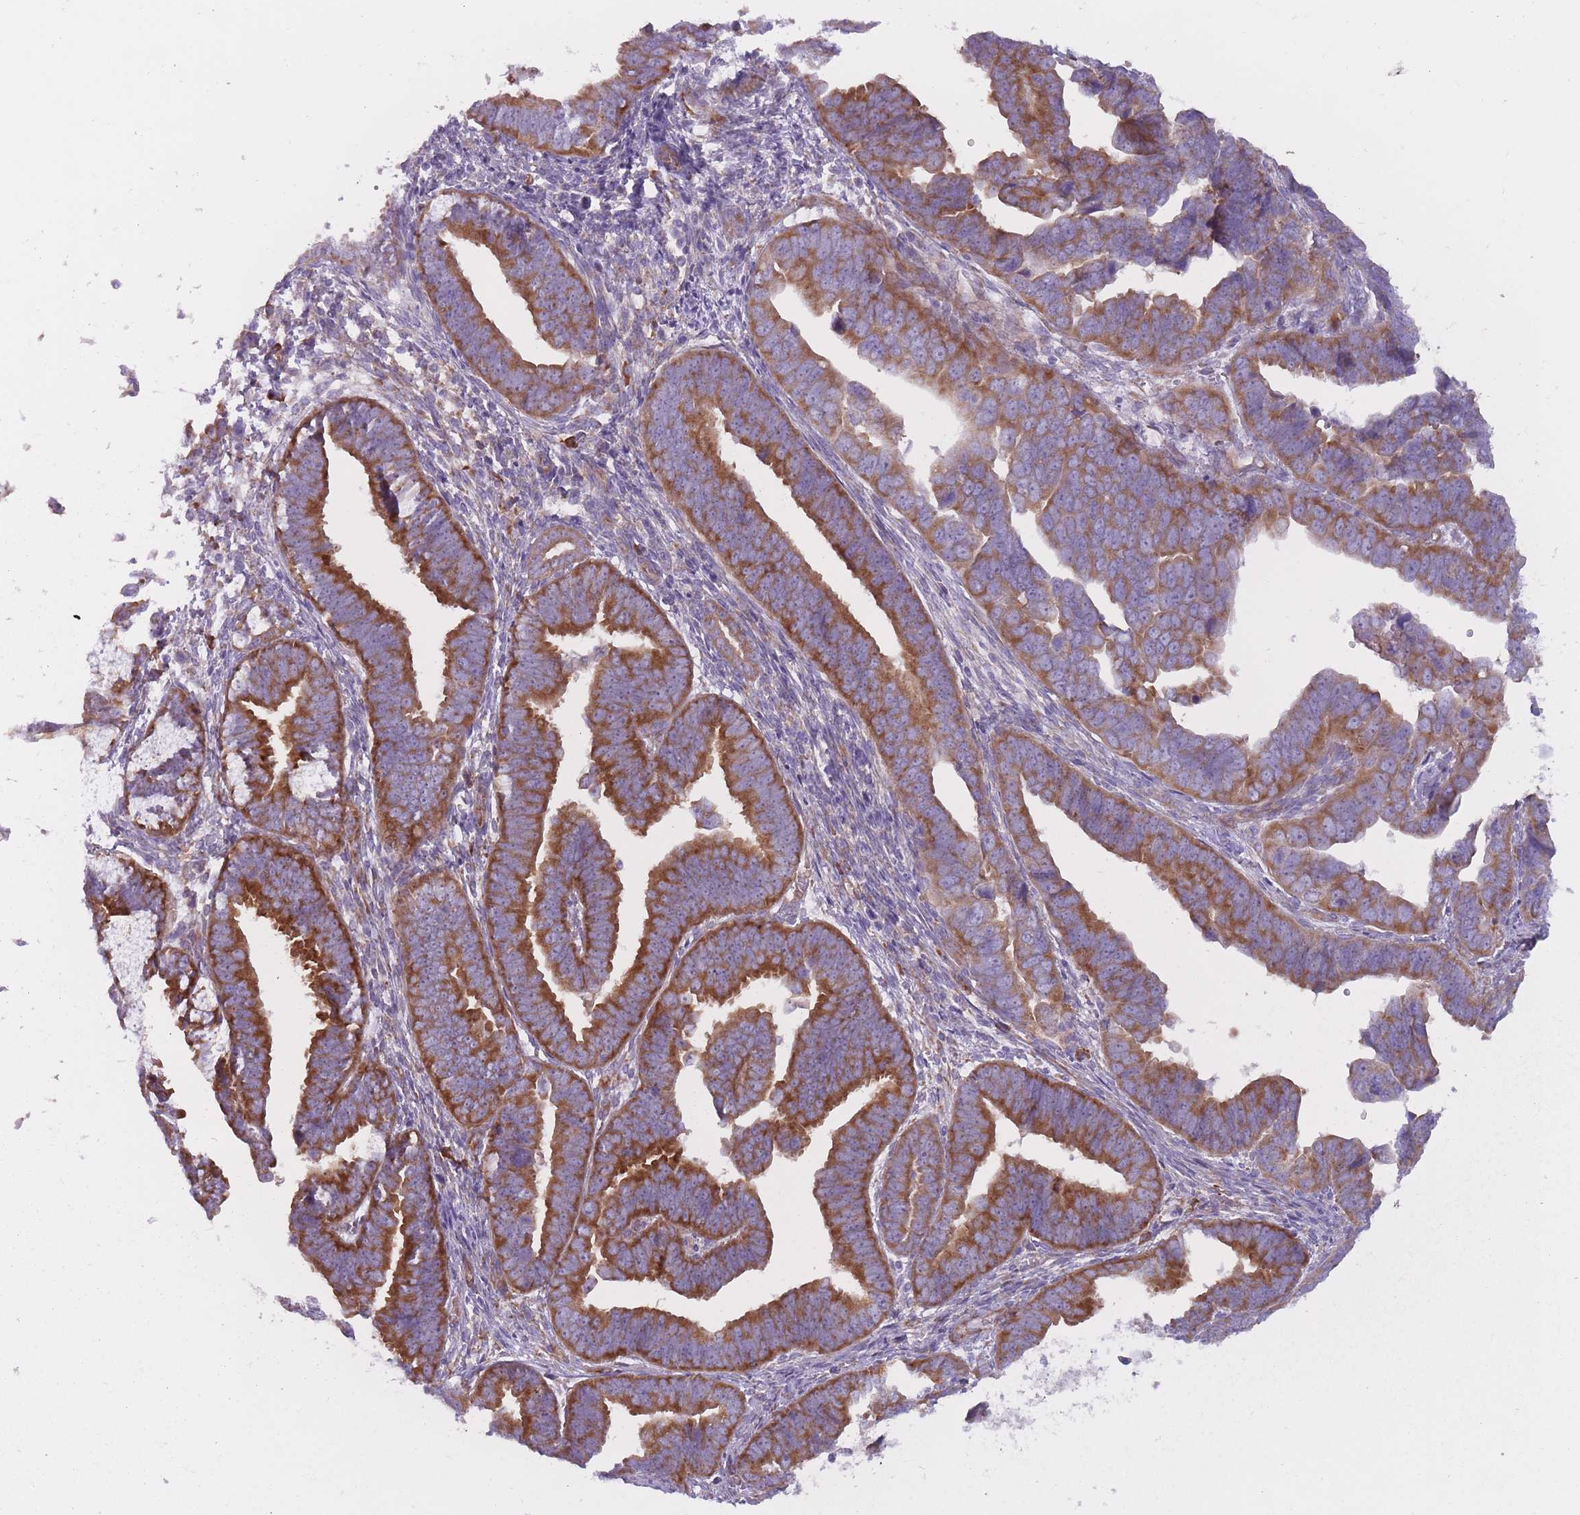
{"staining": {"intensity": "strong", "quantity": ">75%", "location": "cytoplasmic/membranous"}, "tissue": "endometrial cancer", "cell_type": "Tumor cells", "image_type": "cancer", "snomed": [{"axis": "morphology", "description": "Adenocarcinoma, NOS"}, {"axis": "topography", "description": "Endometrium"}], "caption": "About >75% of tumor cells in human endometrial cancer (adenocarcinoma) exhibit strong cytoplasmic/membranous protein staining as visualized by brown immunohistochemical staining.", "gene": "RPL18", "patient": {"sex": "female", "age": 75}}